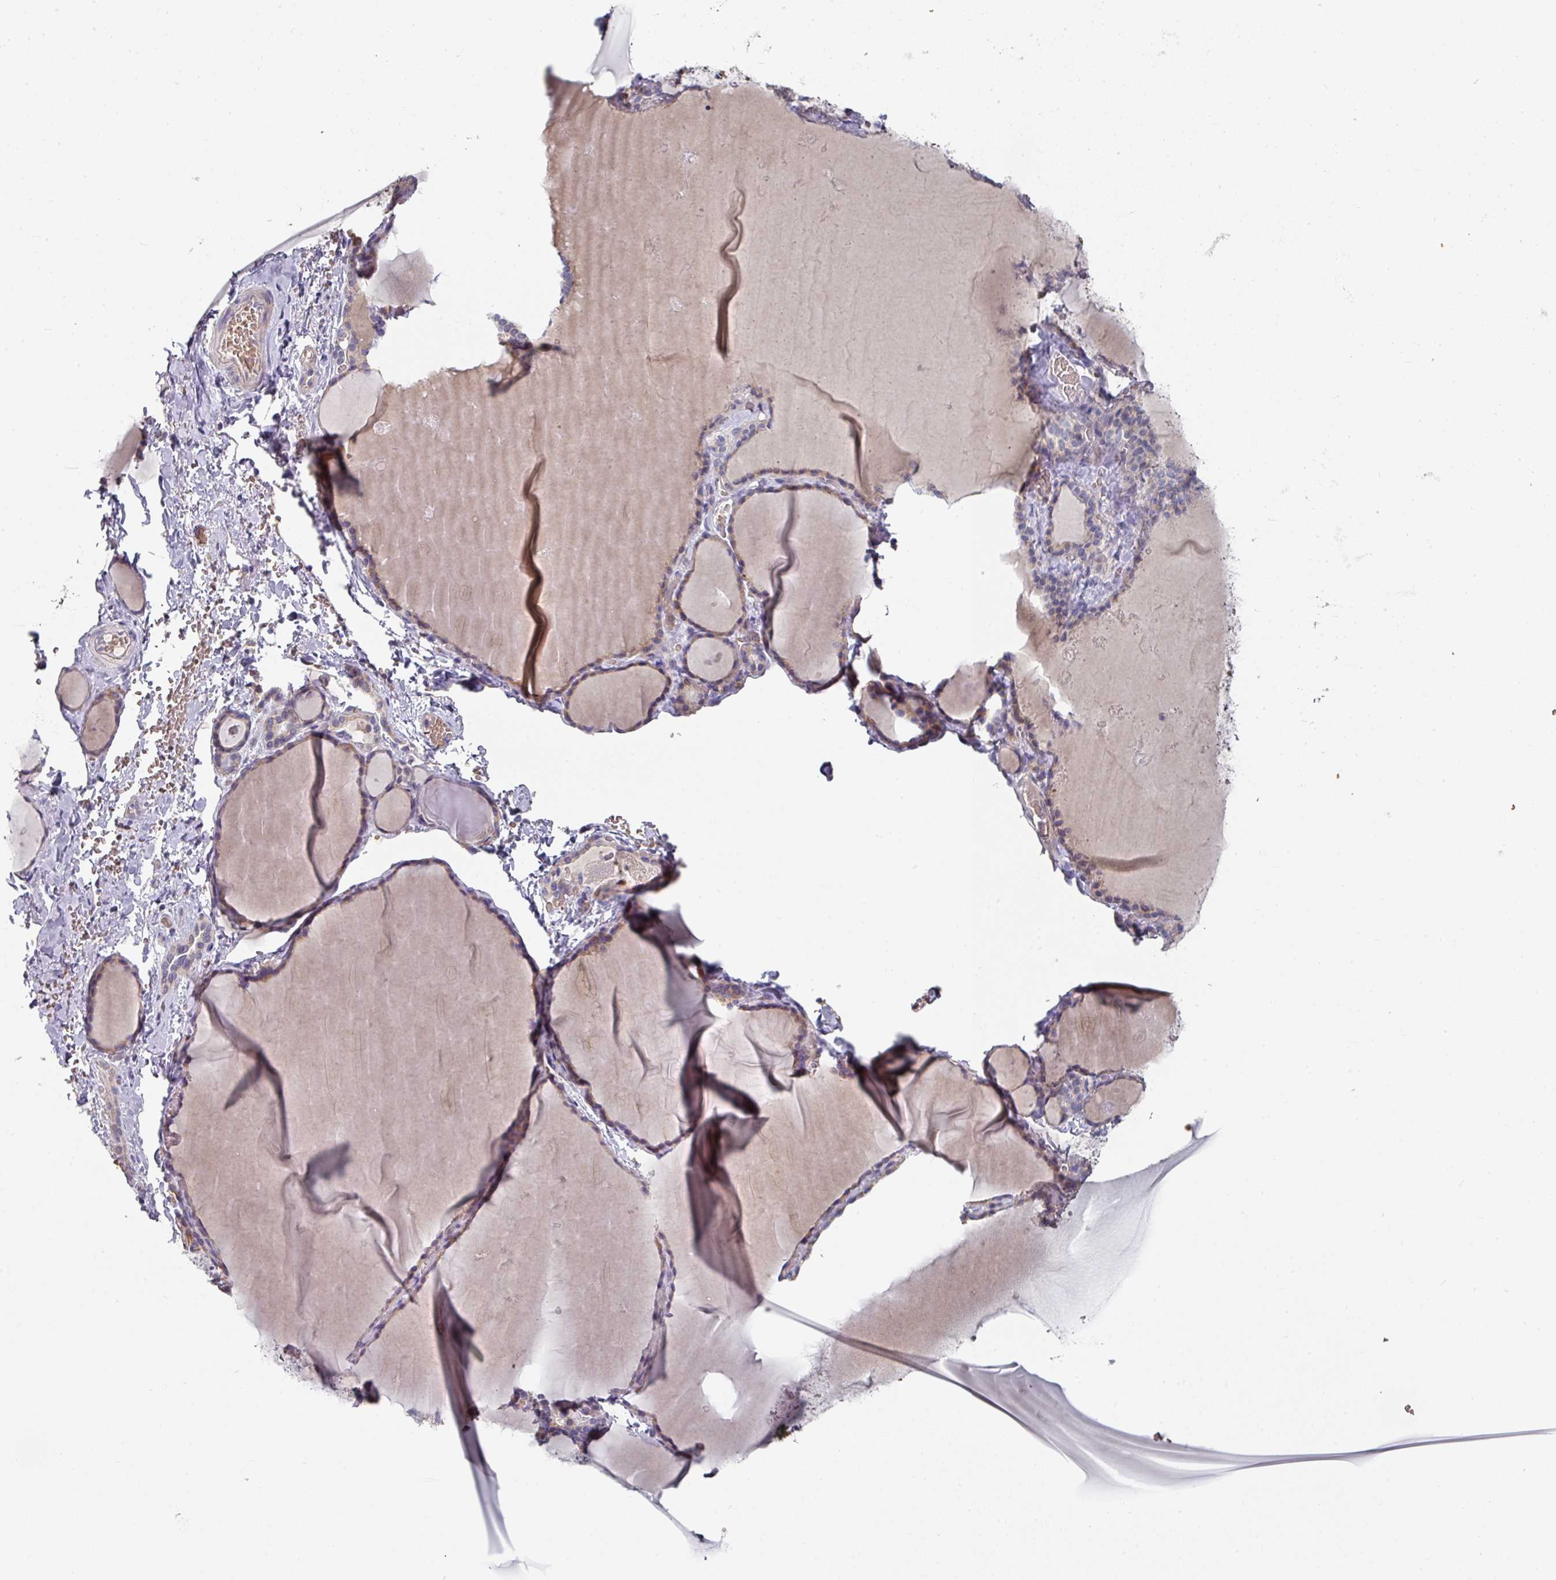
{"staining": {"intensity": "moderate", "quantity": "25%-75%", "location": "cytoplasmic/membranous"}, "tissue": "thyroid gland", "cell_type": "Glandular cells", "image_type": "normal", "snomed": [{"axis": "morphology", "description": "Normal tissue, NOS"}, {"axis": "topography", "description": "Thyroid gland"}], "caption": "A photomicrograph showing moderate cytoplasmic/membranous staining in about 25%-75% of glandular cells in unremarkable thyroid gland, as visualized by brown immunohistochemical staining.", "gene": "PYROXD2", "patient": {"sex": "female", "age": 49}}